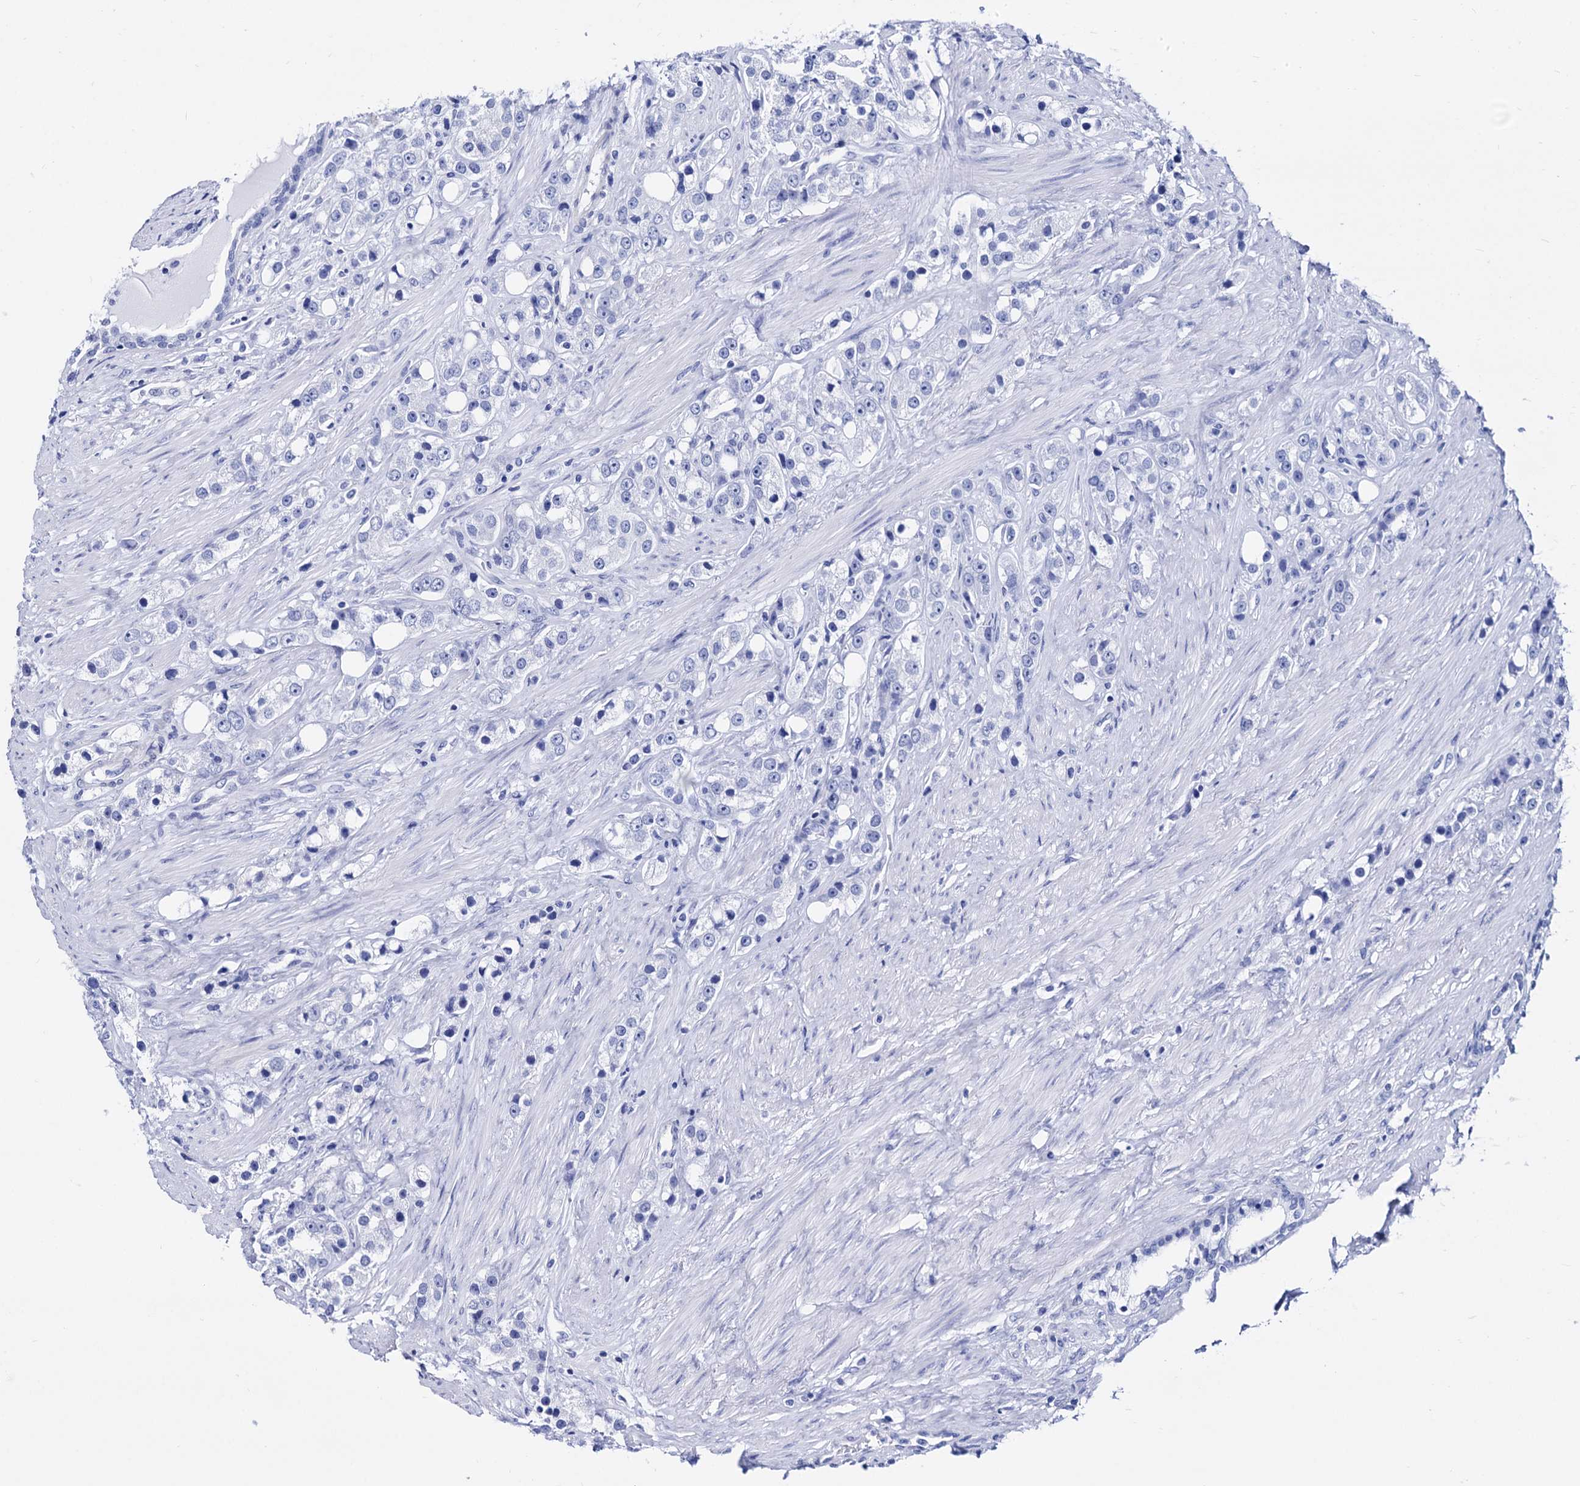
{"staining": {"intensity": "negative", "quantity": "none", "location": "none"}, "tissue": "prostate cancer", "cell_type": "Tumor cells", "image_type": "cancer", "snomed": [{"axis": "morphology", "description": "Adenocarcinoma, NOS"}, {"axis": "topography", "description": "Prostate"}], "caption": "Immunohistochemistry (IHC) of human prostate adenocarcinoma exhibits no staining in tumor cells.", "gene": "WDR11", "patient": {"sex": "male", "age": 79}}